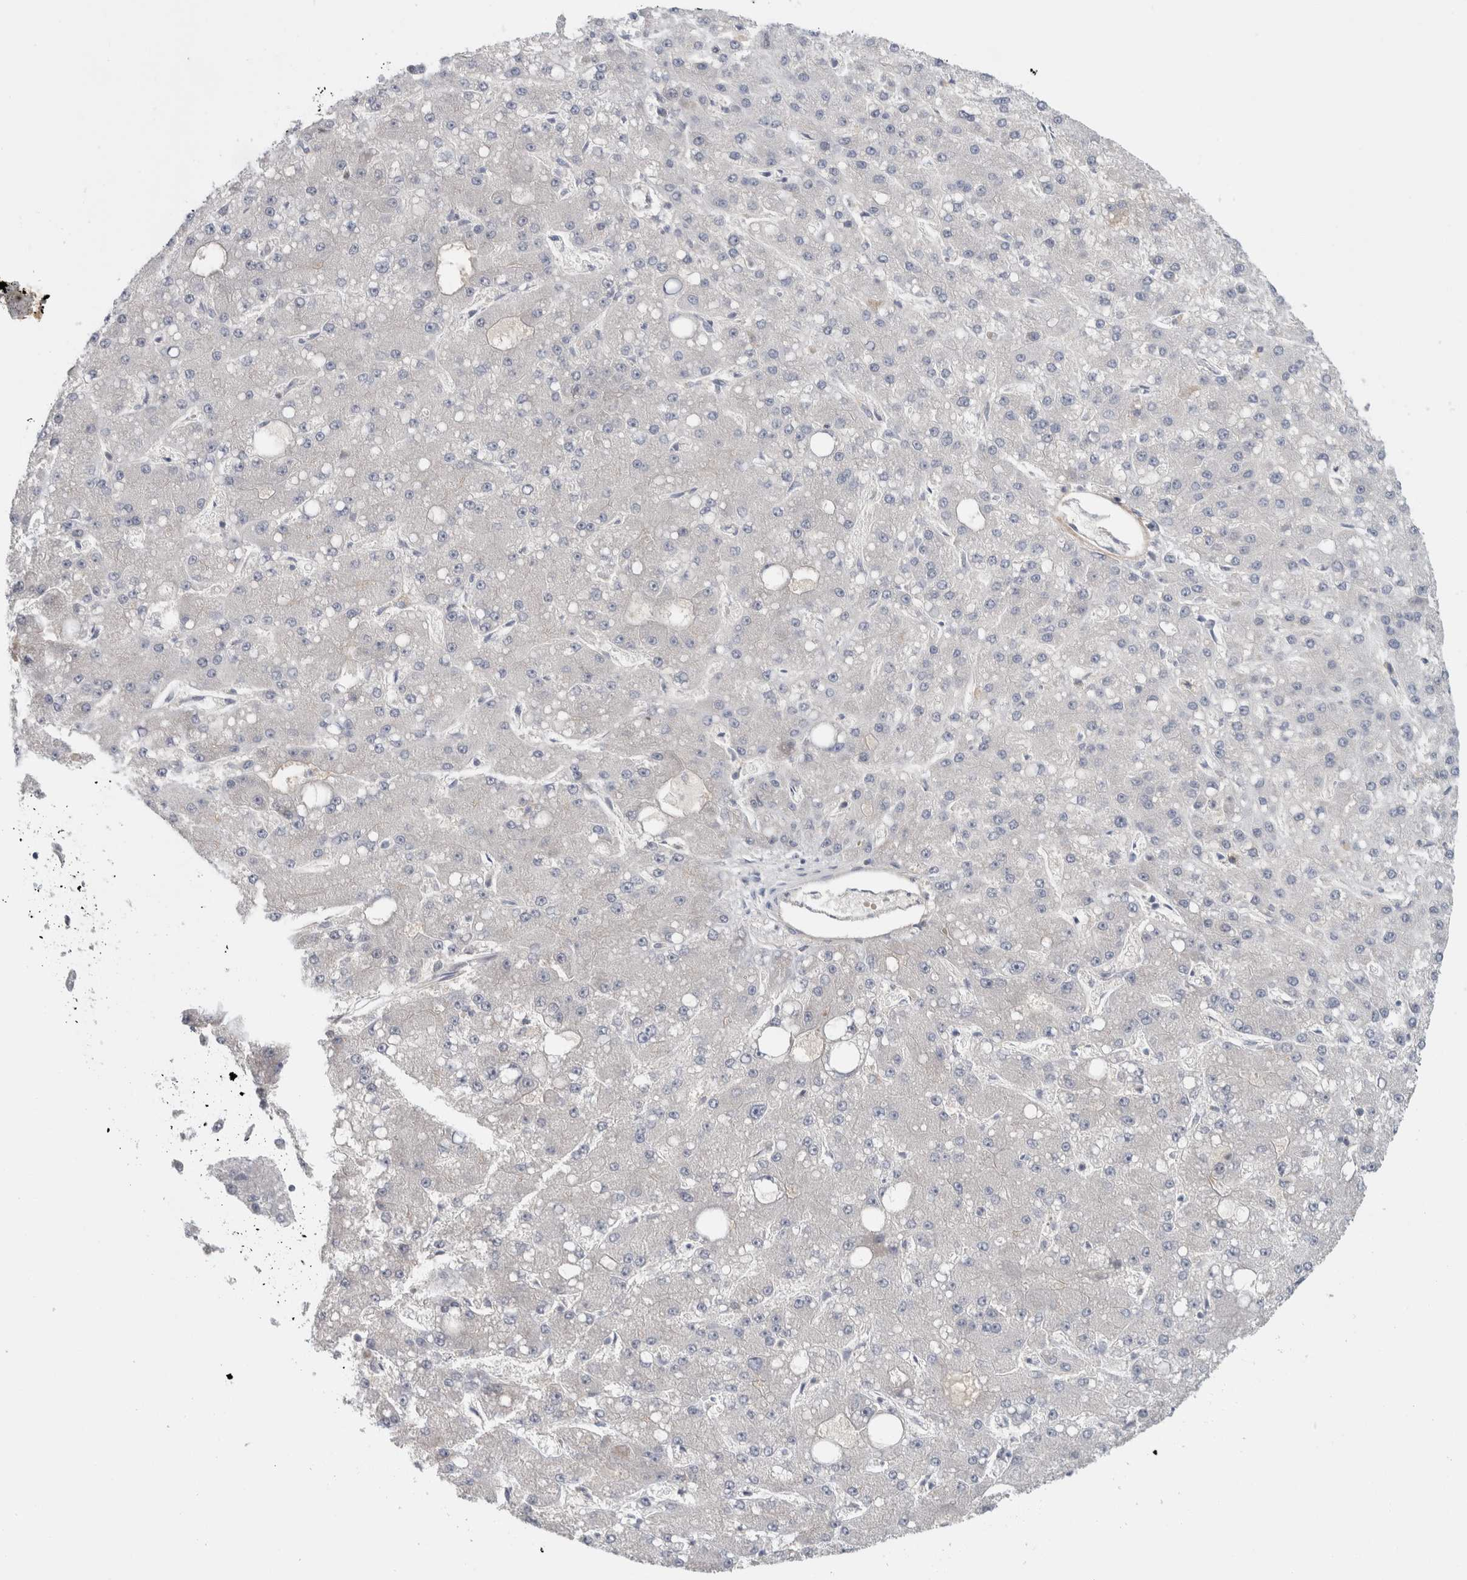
{"staining": {"intensity": "negative", "quantity": "none", "location": "none"}, "tissue": "liver cancer", "cell_type": "Tumor cells", "image_type": "cancer", "snomed": [{"axis": "morphology", "description": "Carcinoma, Hepatocellular, NOS"}, {"axis": "topography", "description": "Liver"}], "caption": "DAB (3,3'-diaminobenzidine) immunohistochemical staining of hepatocellular carcinoma (liver) displays no significant staining in tumor cells.", "gene": "CD55", "patient": {"sex": "male", "age": 67}}